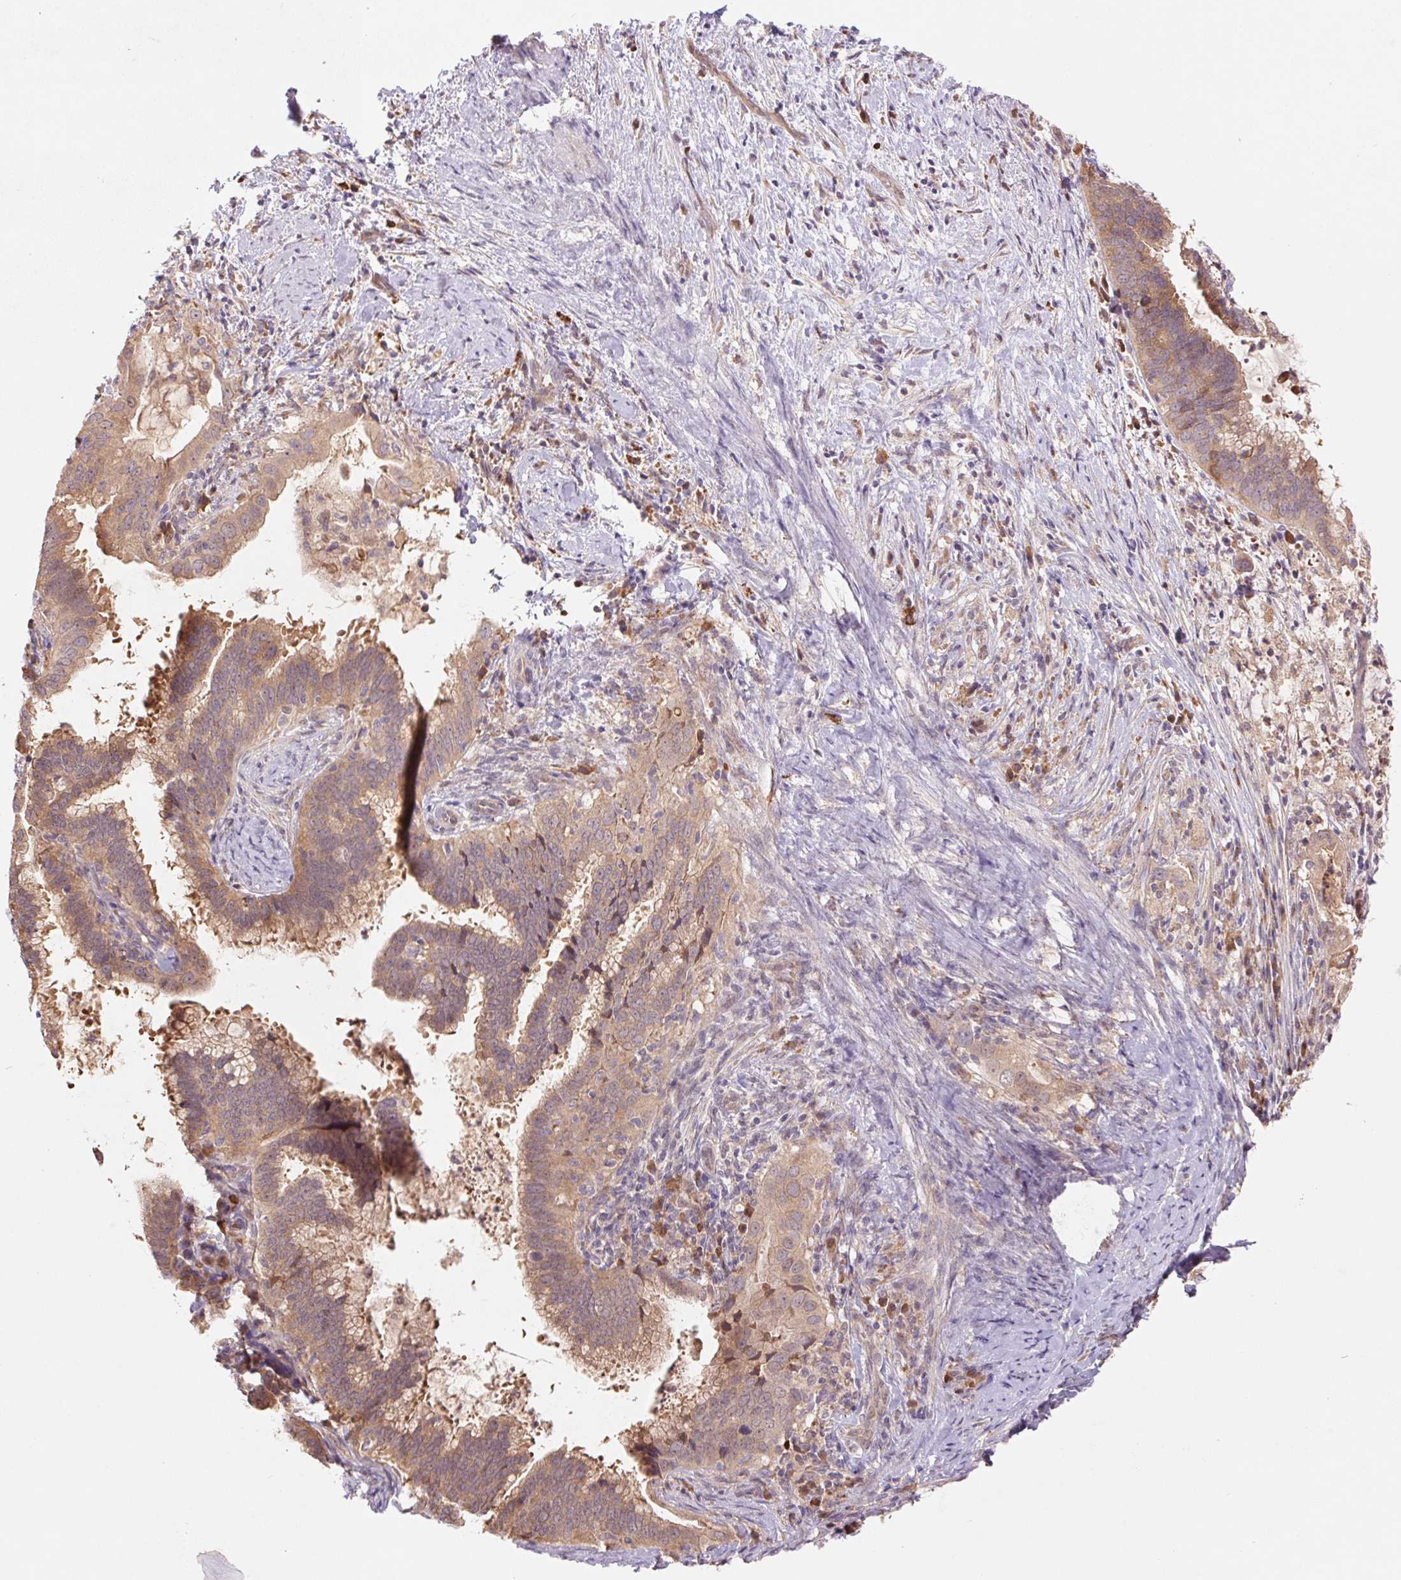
{"staining": {"intensity": "weak", "quantity": ">75%", "location": "cytoplasmic/membranous"}, "tissue": "cervical cancer", "cell_type": "Tumor cells", "image_type": "cancer", "snomed": [{"axis": "morphology", "description": "Adenocarcinoma, NOS"}, {"axis": "topography", "description": "Cervix"}], "caption": "Weak cytoplasmic/membranous staining is appreciated in about >75% of tumor cells in cervical adenocarcinoma. Using DAB (brown) and hematoxylin (blue) stains, captured at high magnification using brightfield microscopy.", "gene": "RRM1", "patient": {"sex": "female", "age": 56}}